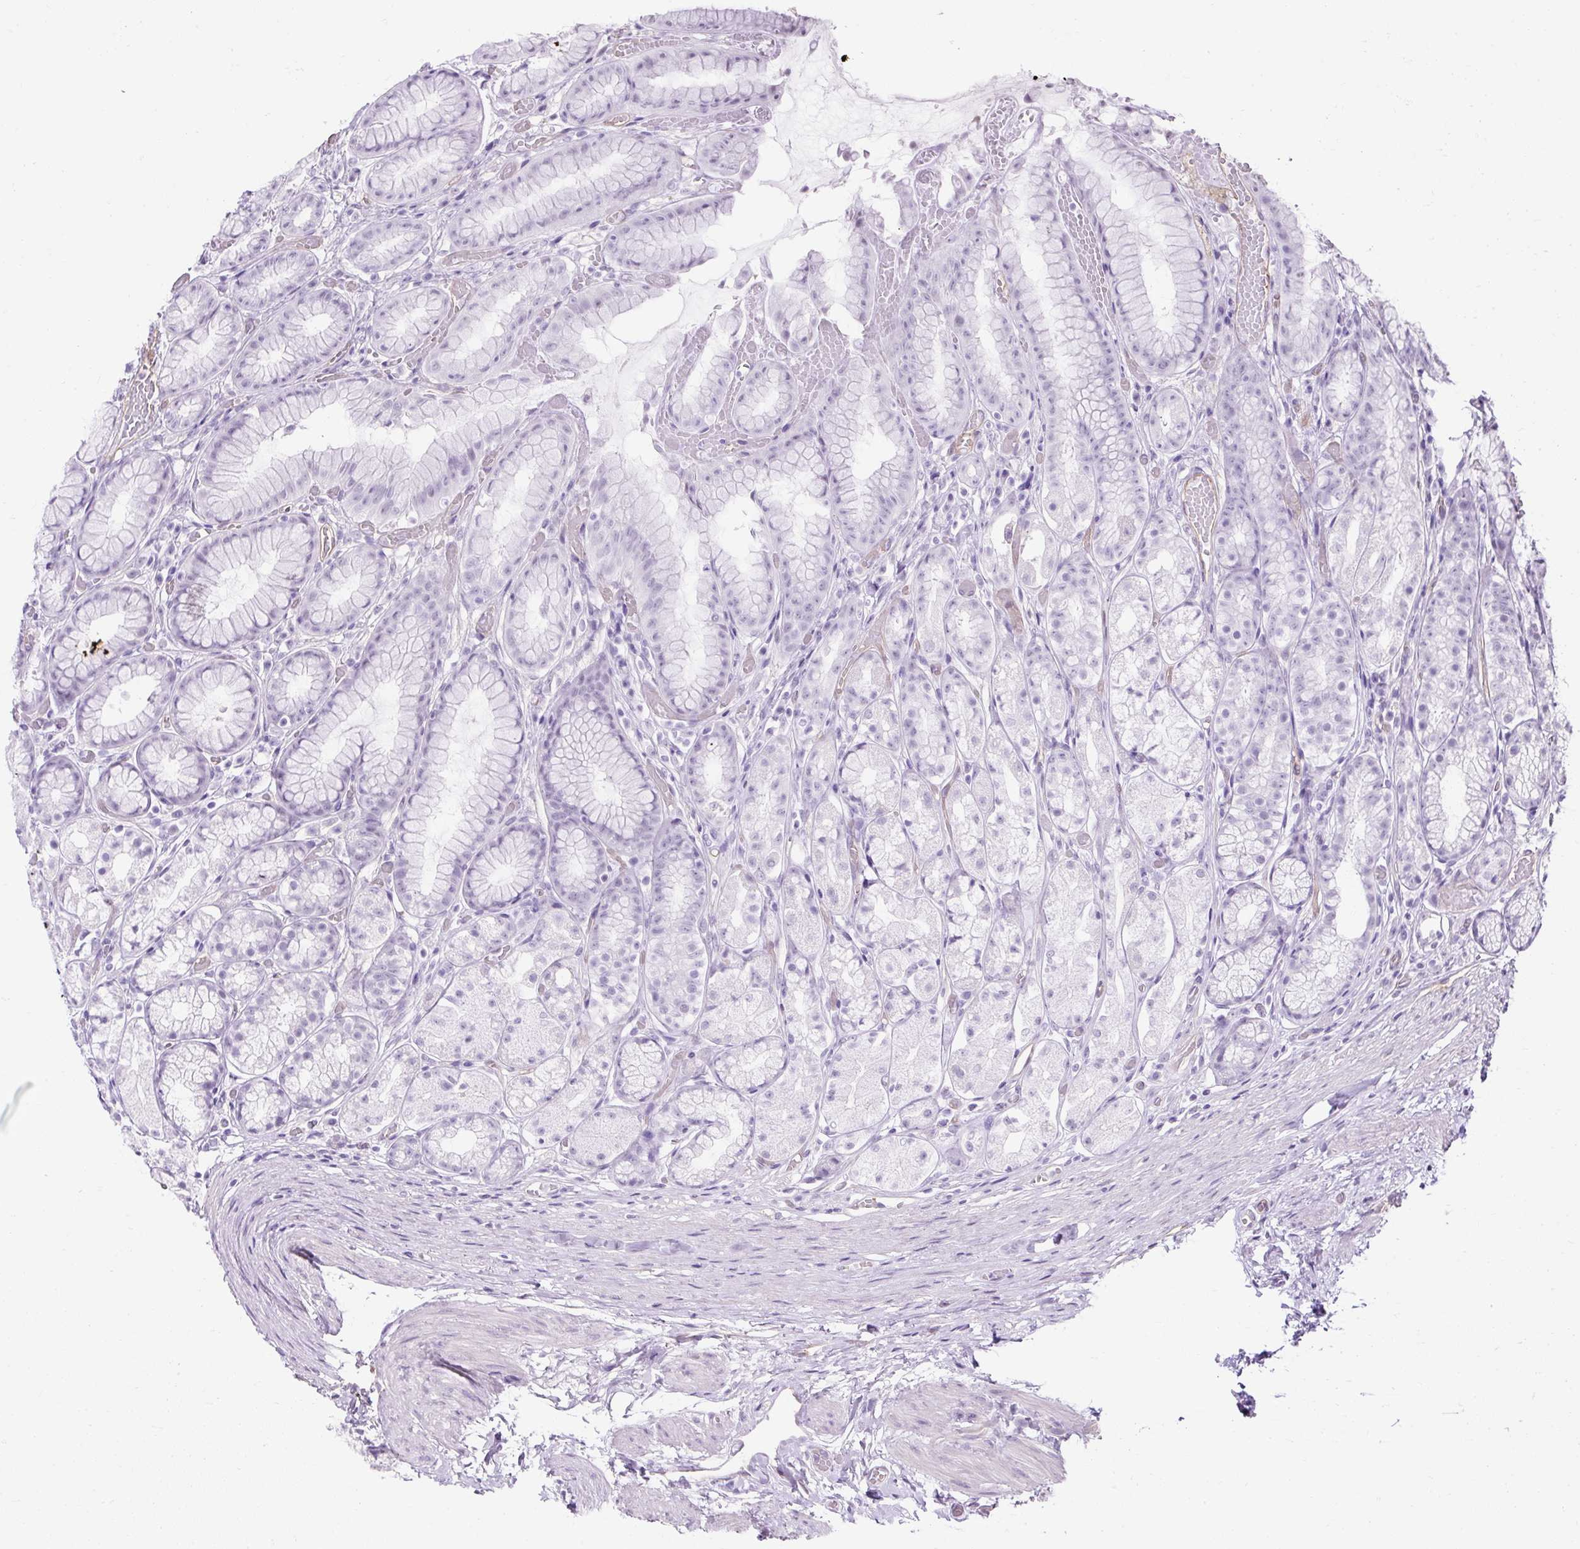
{"staining": {"intensity": "negative", "quantity": "none", "location": "none"}, "tissue": "stomach", "cell_type": "Glandular cells", "image_type": "normal", "snomed": [{"axis": "morphology", "description": "Normal tissue, NOS"}, {"axis": "topography", "description": "Smooth muscle"}, {"axis": "topography", "description": "Stomach"}], "caption": "Glandular cells show no significant expression in normal stomach.", "gene": "KRT12", "patient": {"sex": "male", "age": 70}}